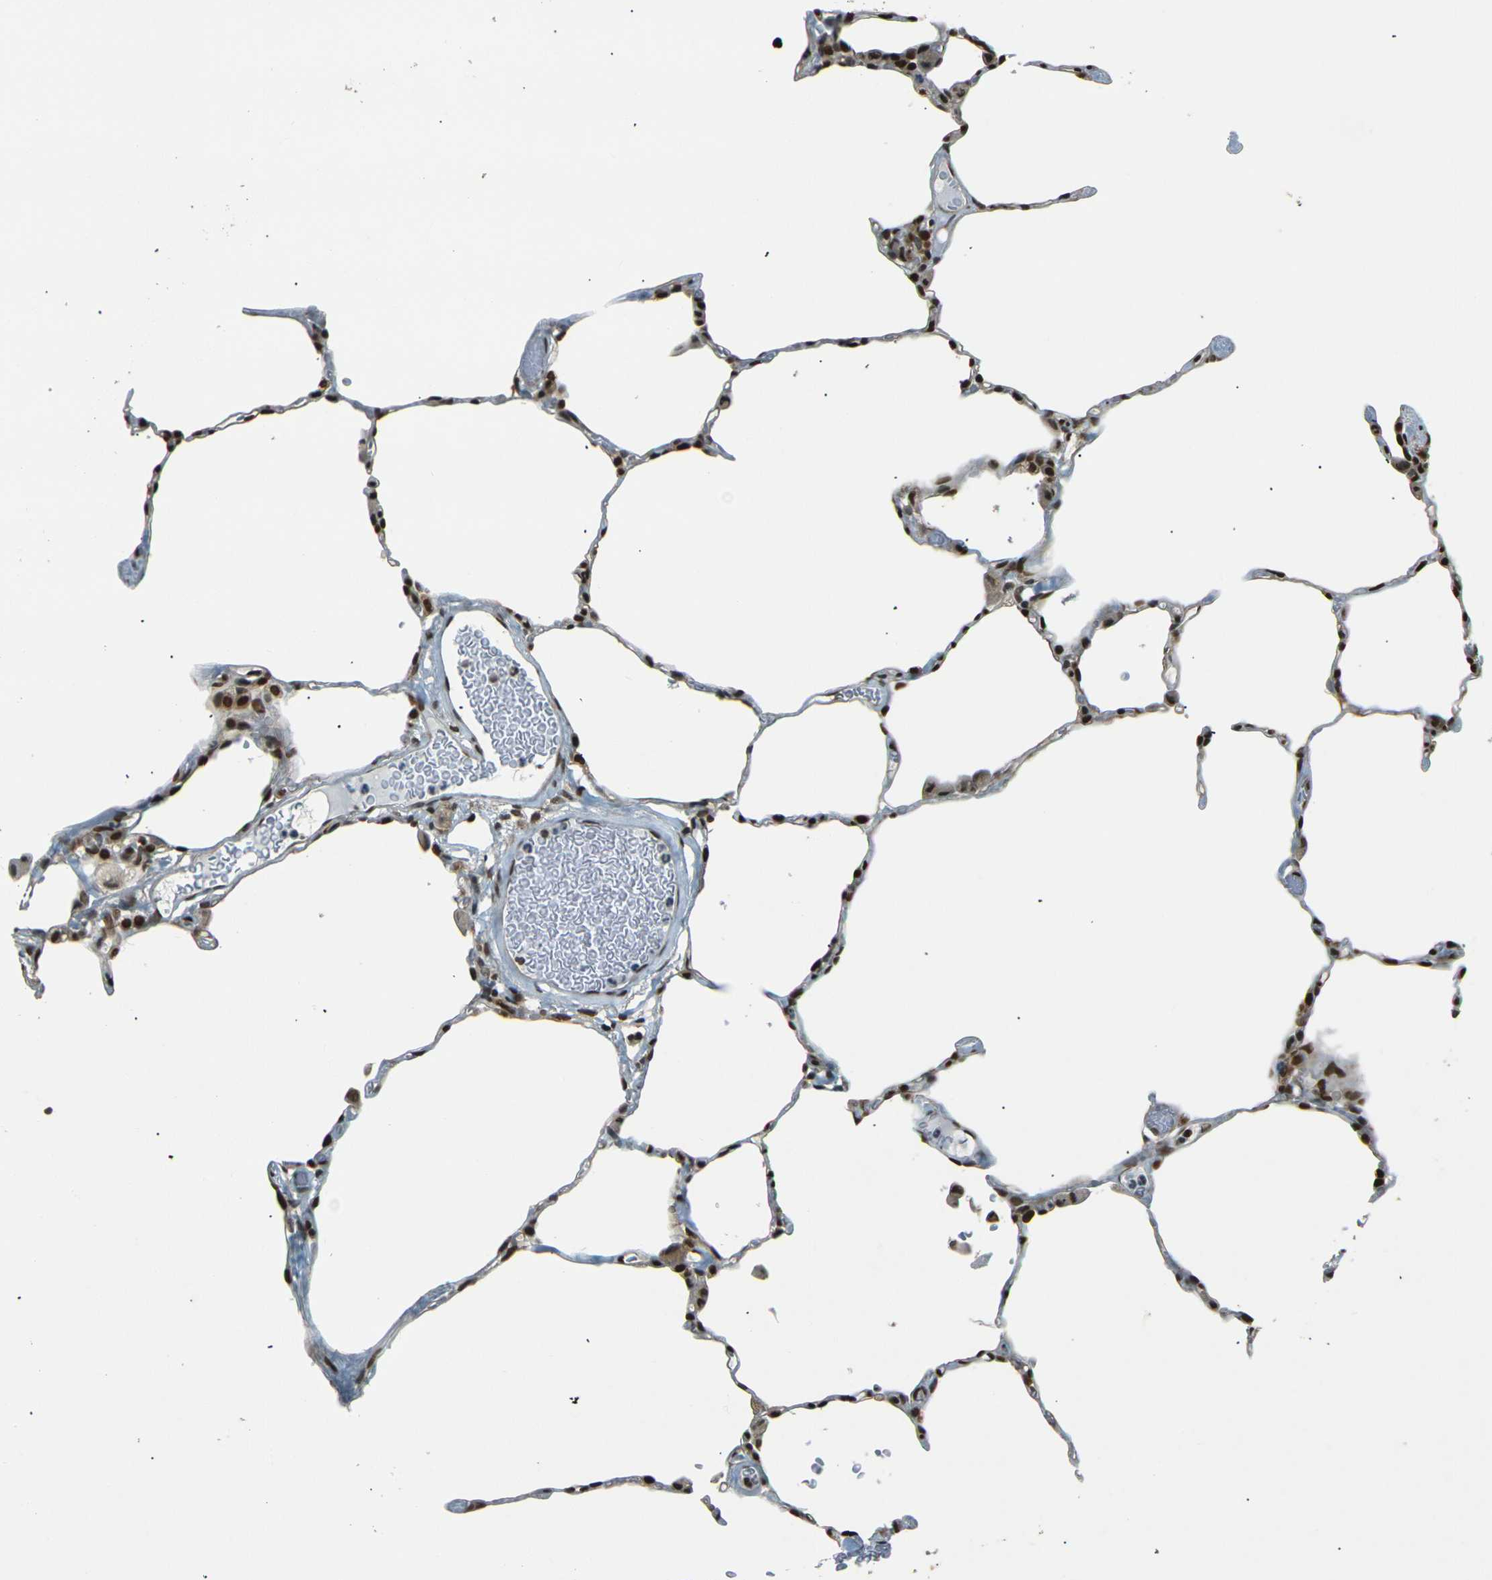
{"staining": {"intensity": "strong", "quantity": ">75%", "location": "nuclear"}, "tissue": "lung", "cell_type": "Alveolar cells", "image_type": "normal", "snomed": [{"axis": "morphology", "description": "Normal tissue, NOS"}, {"axis": "topography", "description": "Lung"}], "caption": "The image demonstrates a brown stain indicating the presence of a protein in the nuclear of alveolar cells in lung.", "gene": "NHEJ1", "patient": {"sex": "female", "age": 49}}